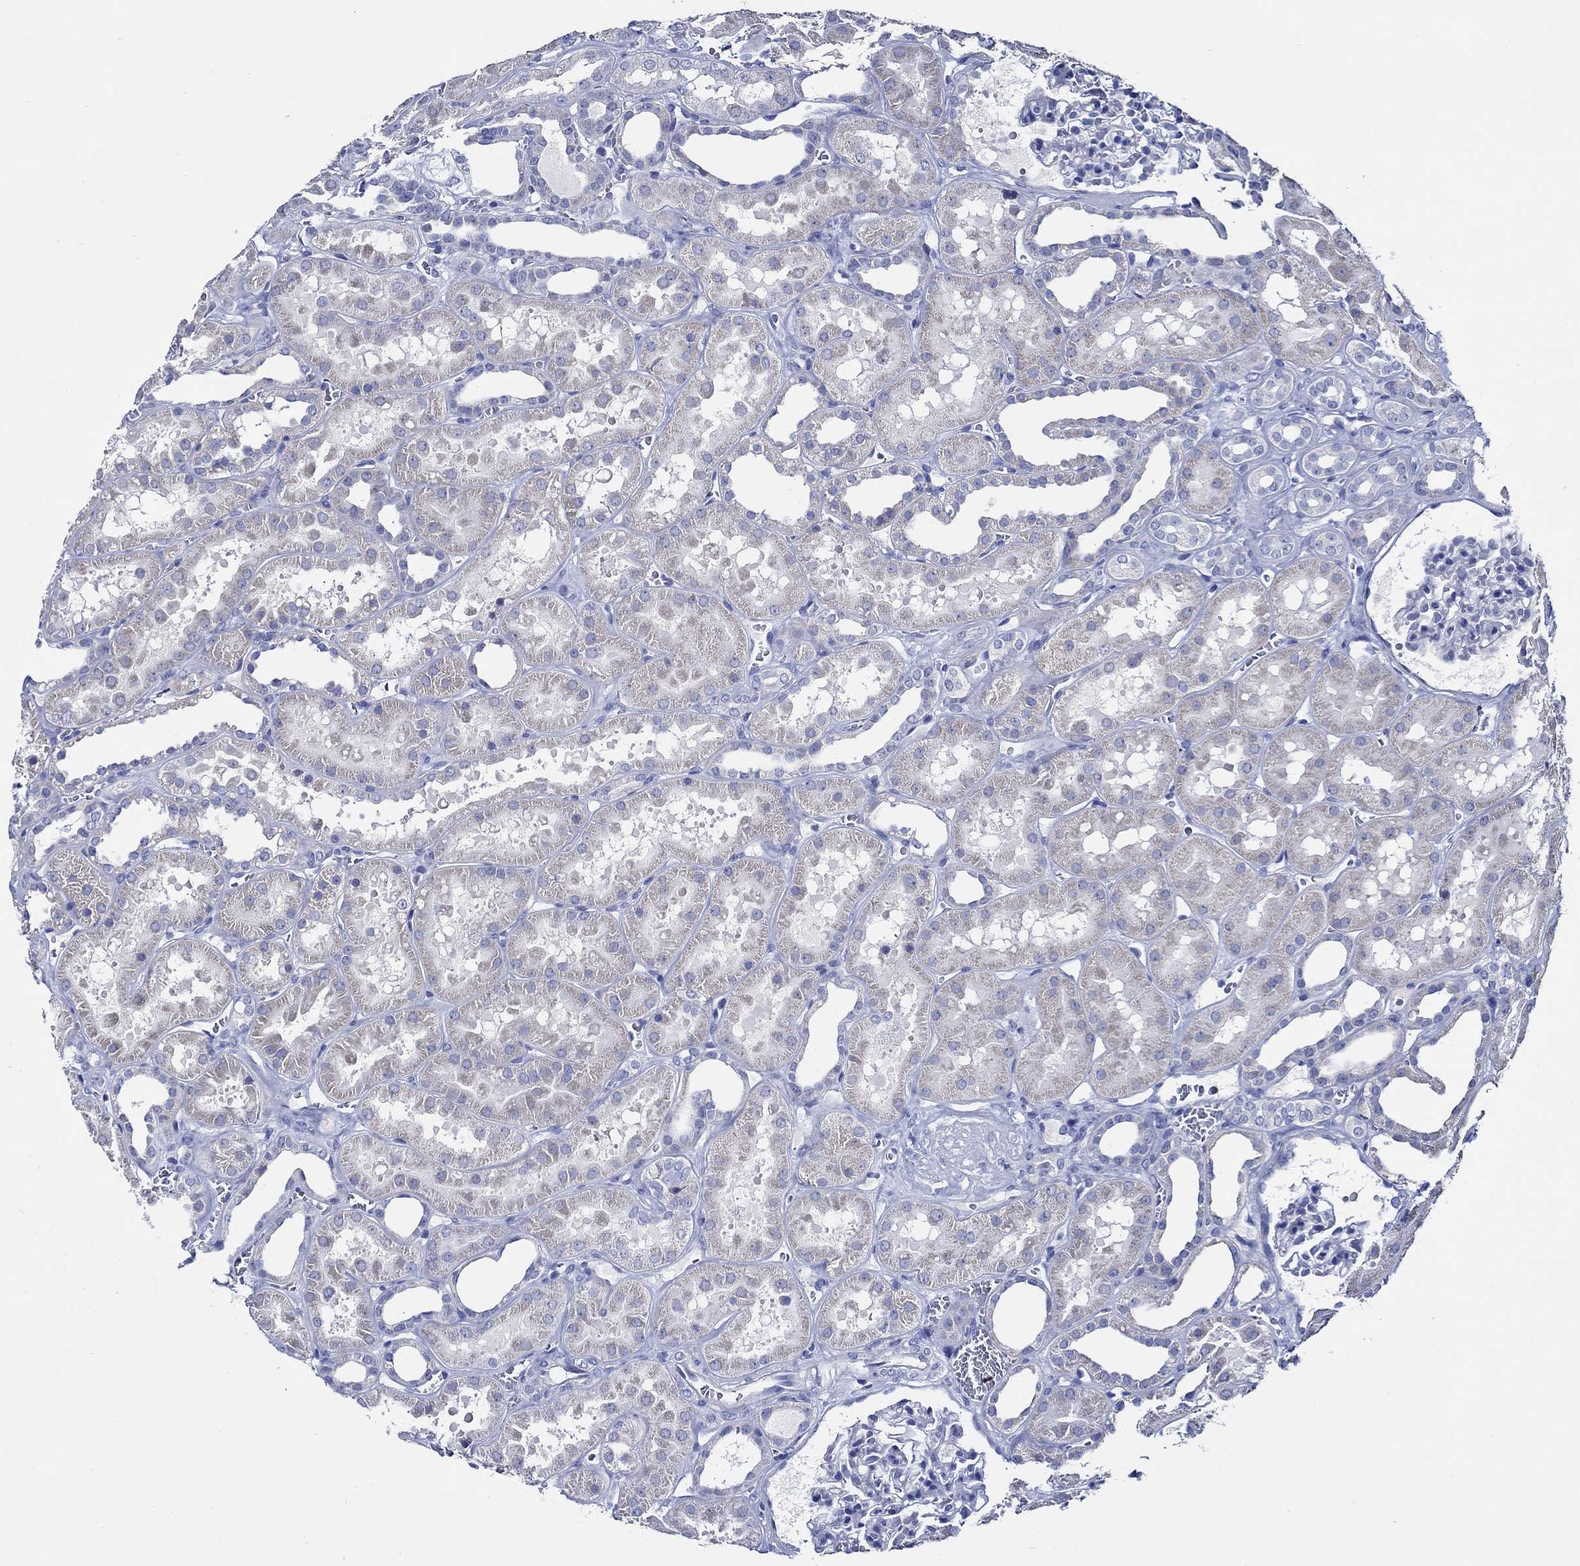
{"staining": {"intensity": "negative", "quantity": "none", "location": "none"}, "tissue": "kidney", "cell_type": "Cells in glomeruli", "image_type": "normal", "snomed": [{"axis": "morphology", "description": "Normal tissue, NOS"}, {"axis": "topography", "description": "Kidney"}], "caption": "Protein analysis of benign kidney demonstrates no significant positivity in cells in glomeruli.", "gene": "SKOR1", "patient": {"sex": "female", "age": 41}}